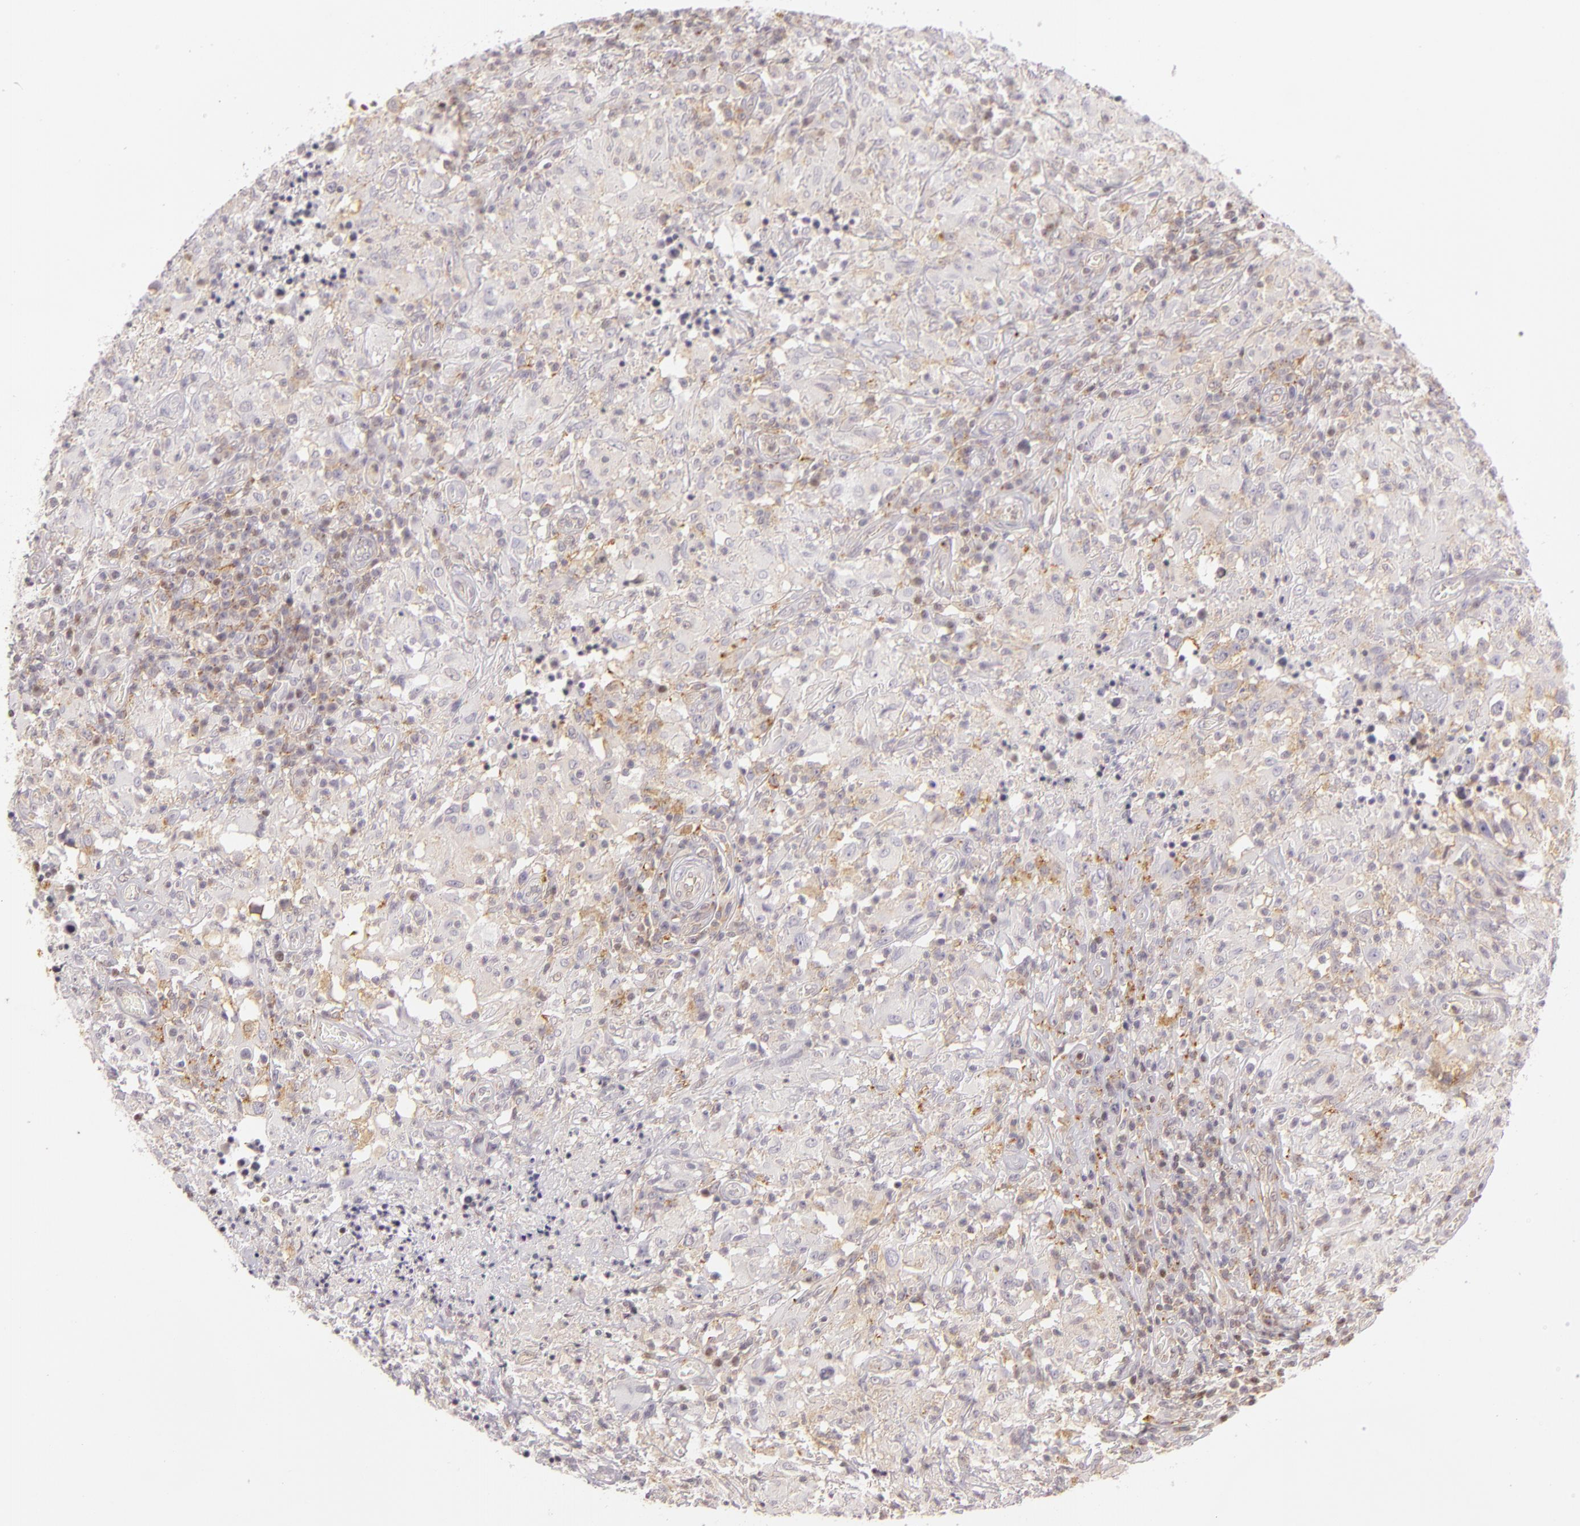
{"staining": {"intensity": "weak", "quantity": "<25%", "location": "cytoplasmic/membranous"}, "tissue": "testis cancer", "cell_type": "Tumor cells", "image_type": "cancer", "snomed": [{"axis": "morphology", "description": "Seminoma, NOS"}, {"axis": "topography", "description": "Testis"}], "caption": "DAB (3,3'-diaminobenzidine) immunohistochemical staining of human seminoma (testis) displays no significant staining in tumor cells.", "gene": "IMPDH1", "patient": {"sex": "male", "age": 34}}